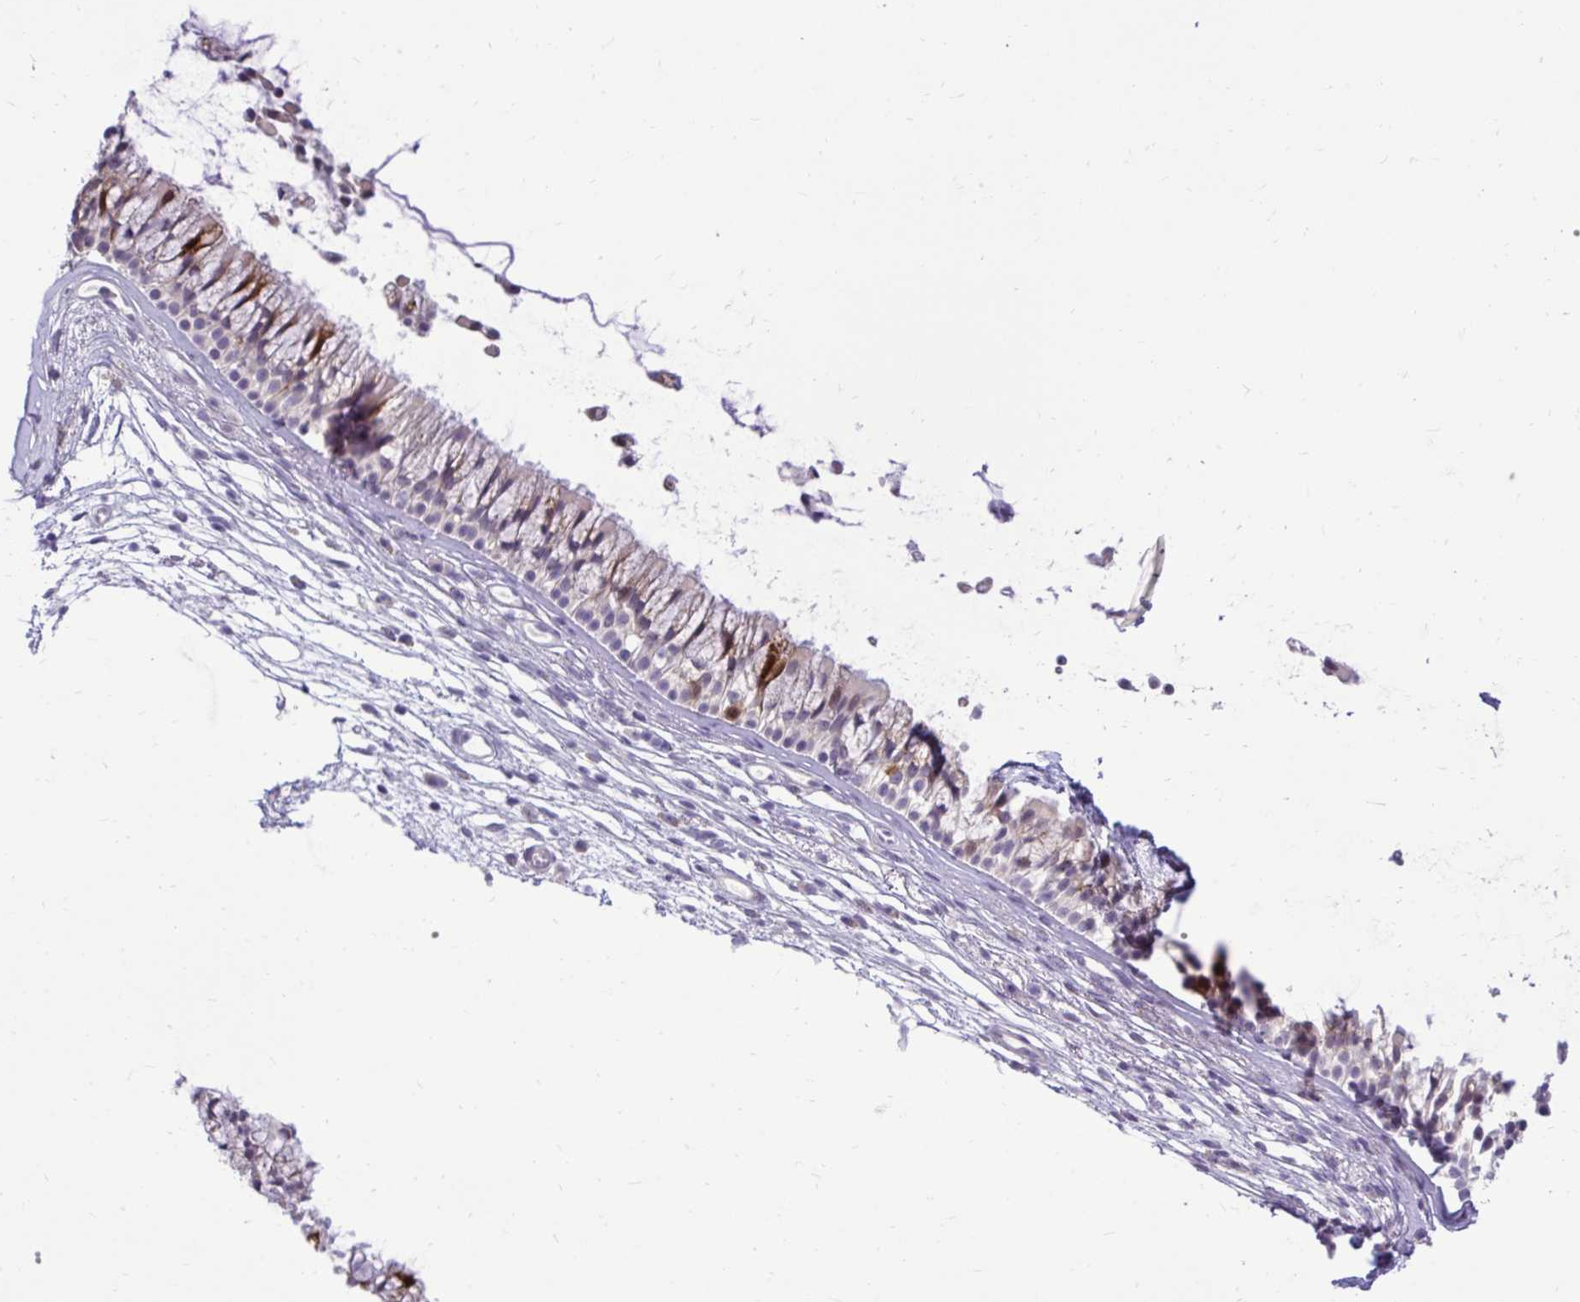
{"staining": {"intensity": "moderate", "quantity": "<25%", "location": "cytoplasmic/membranous"}, "tissue": "nasopharynx", "cell_type": "Respiratory epithelial cells", "image_type": "normal", "snomed": [{"axis": "morphology", "description": "Normal tissue, NOS"}, {"axis": "topography", "description": "Nasopharynx"}], "caption": "An immunohistochemistry histopathology image of unremarkable tissue is shown. Protein staining in brown highlights moderate cytoplasmic/membranous positivity in nasopharynx within respiratory epithelial cells.", "gene": "CDC20", "patient": {"sex": "female", "age": 75}}